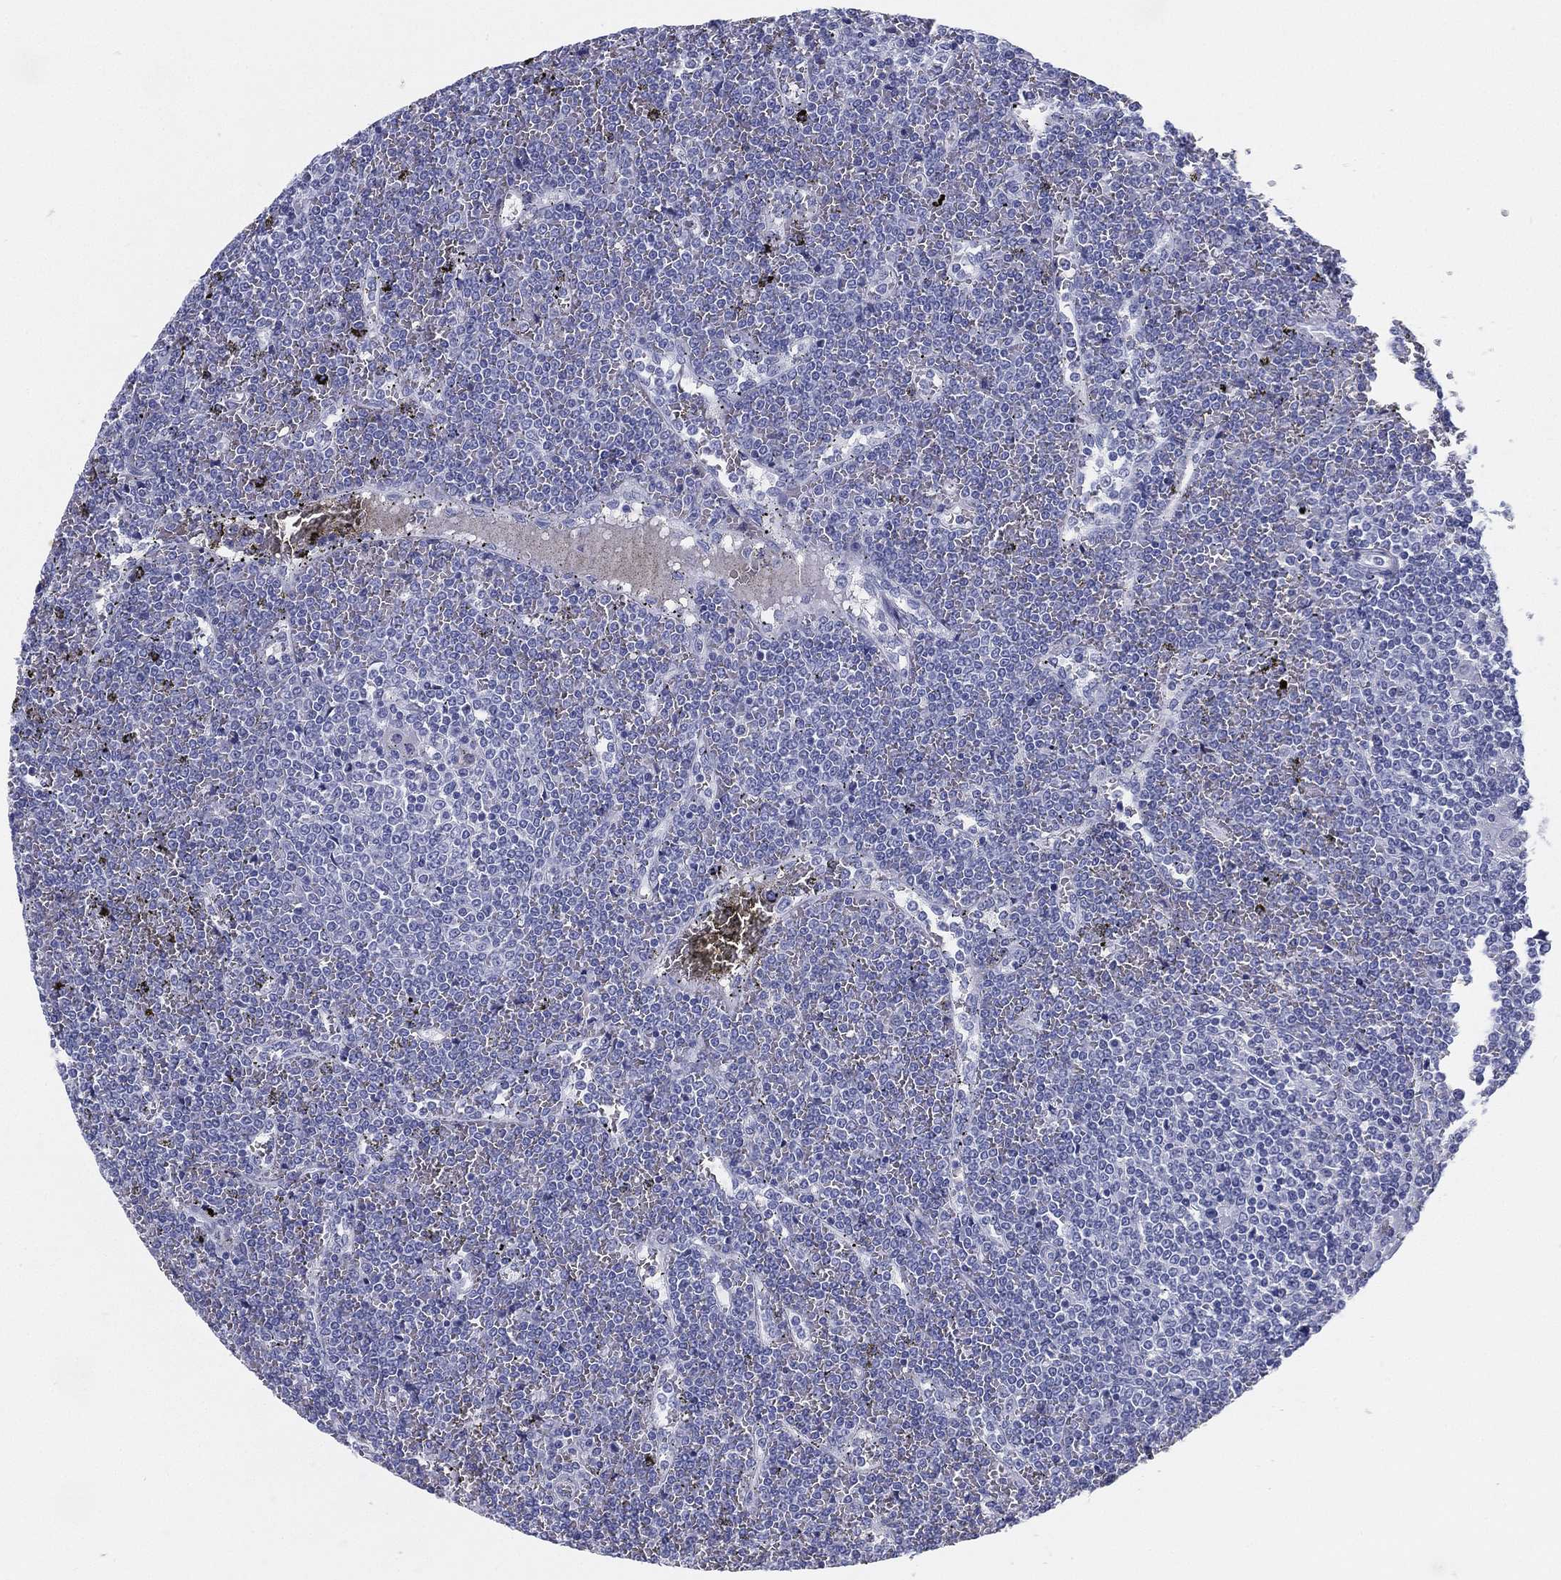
{"staining": {"intensity": "negative", "quantity": "none", "location": "none"}, "tissue": "lymphoma", "cell_type": "Tumor cells", "image_type": "cancer", "snomed": [{"axis": "morphology", "description": "Malignant lymphoma, non-Hodgkin's type, Low grade"}, {"axis": "topography", "description": "Spleen"}], "caption": "IHC histopathology image of malignant lymphoma, non-Hodgkin's type (low-grade) stained for a protein (brown), which displays no staining in tumor cells.", "gene": "ATP1B2", "patient": {"sex": "female", "age": 19}}